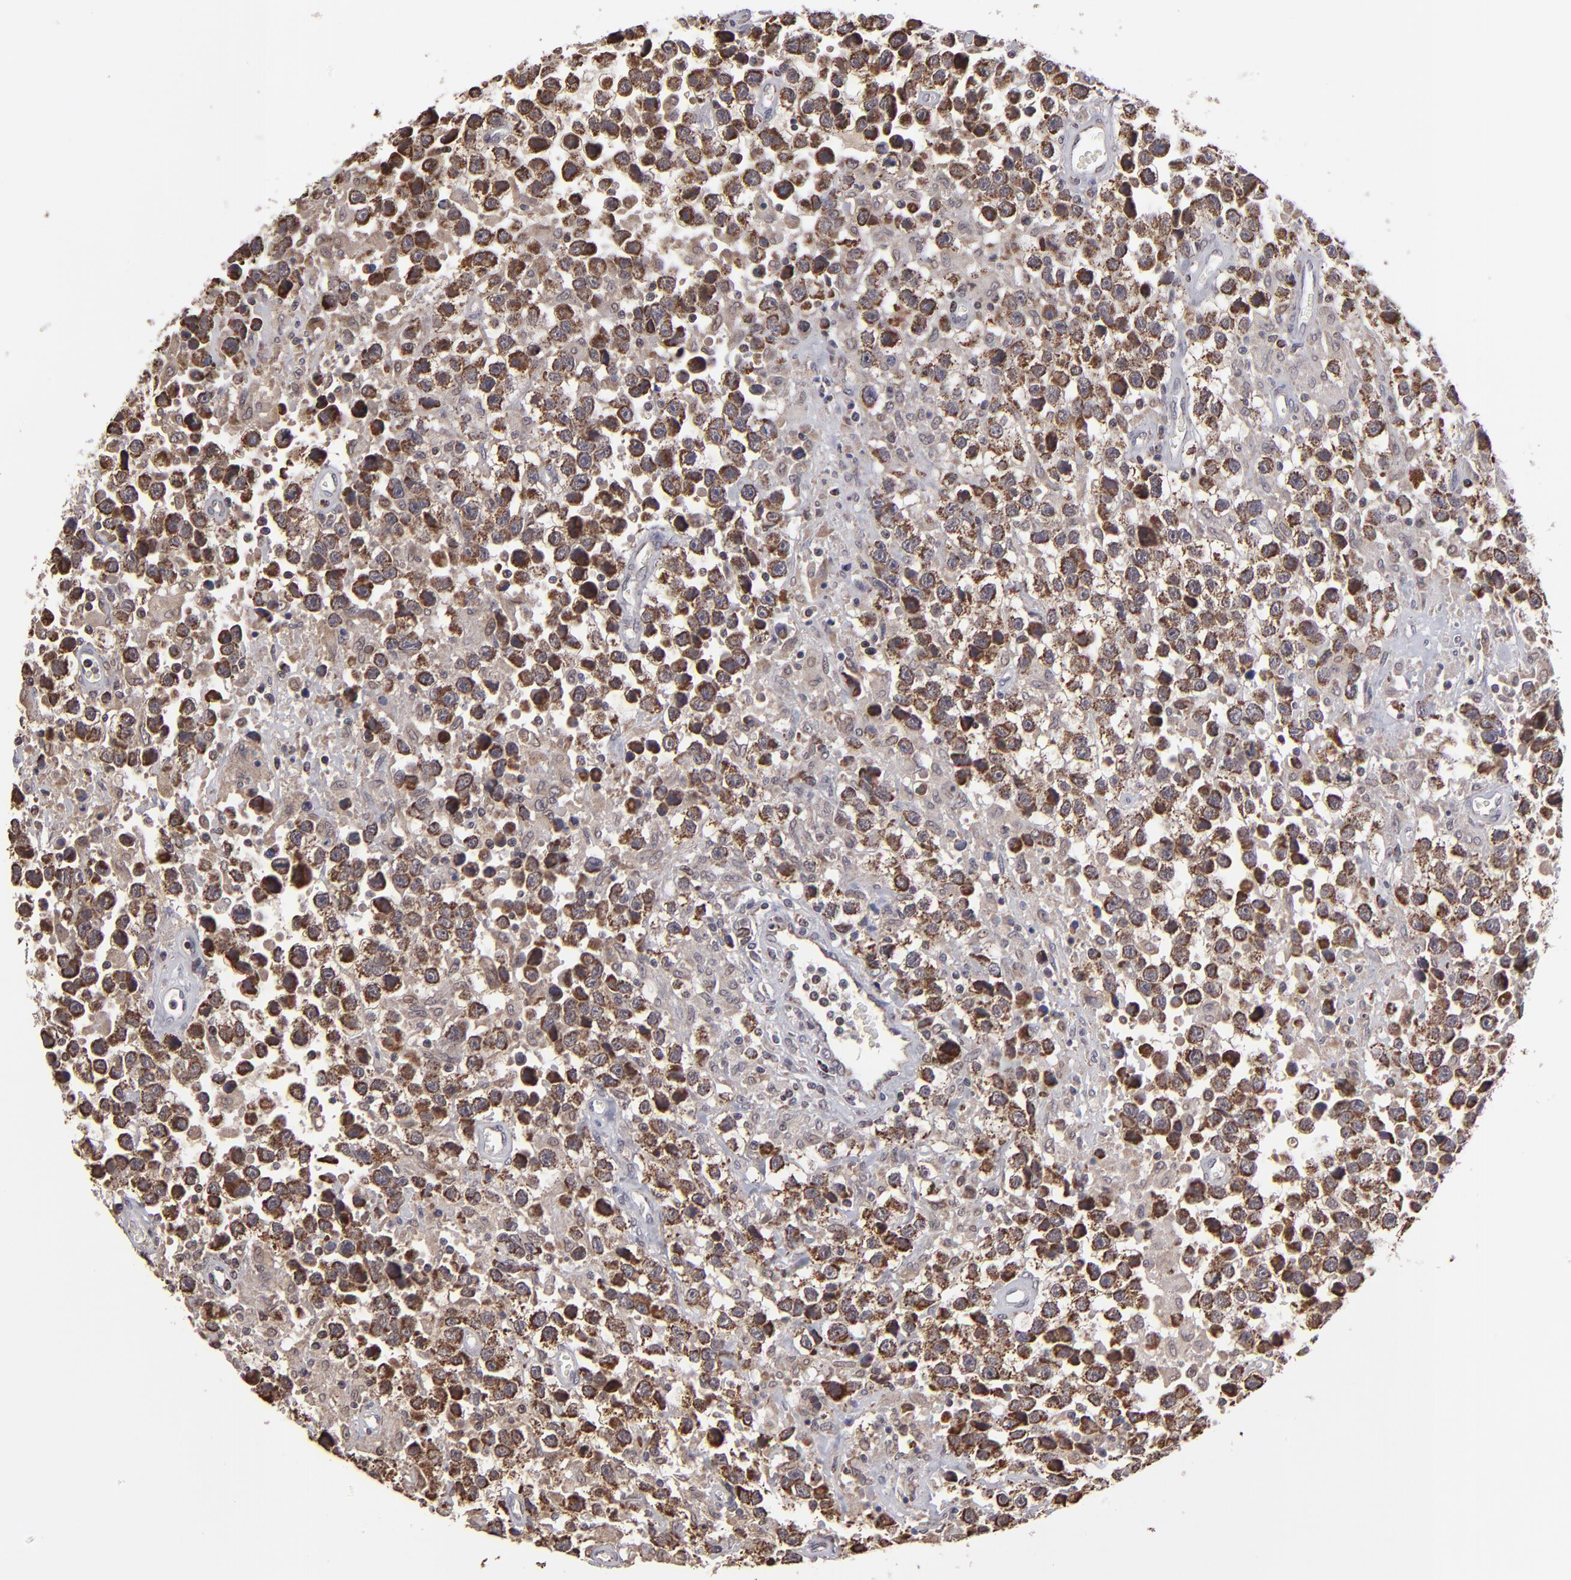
{"staining": {"intensity": "strong", "quantity": "25%-75%", "location": "cytoplasmic/membranous"}, "tissue": "testis cancer", "cell_type": "Tumor cells", "image_type": "cancer", "snomed": [{"axis": "morphology", "description": "Seminoma, NOS"}, {"axis": "topography", "description": "Testis"}], "caption": "Immunohistochemistry (IHC) (DAB) staining of testis seminoma demonstrates strong cytoplasmic/membranous protein expression in about 25%-75% of tumor cells.", "gene": "SLC15A1", "patient": {"sex": "male", "age": 43}}